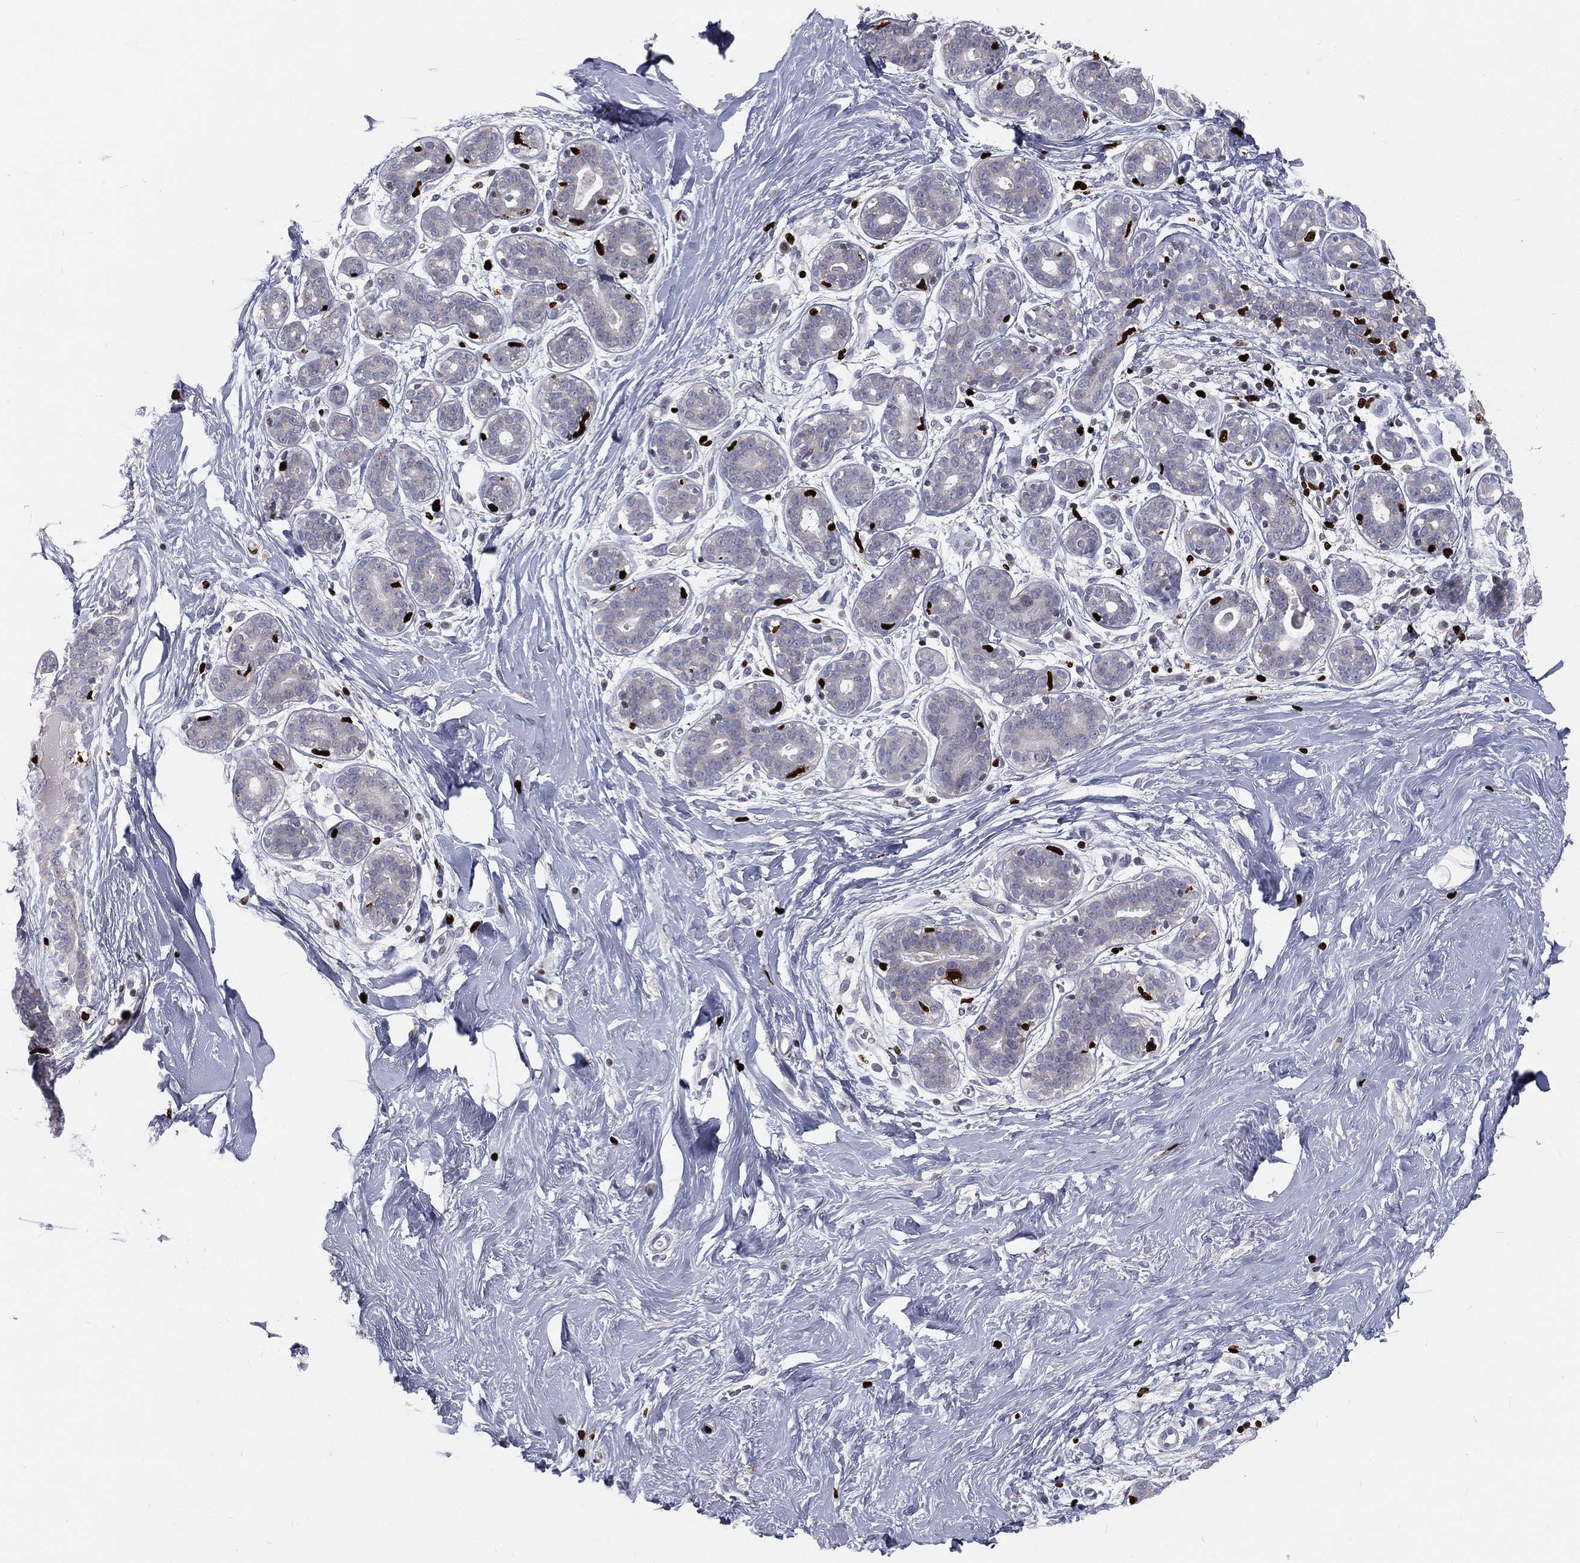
{"staining": {"intensity": "negative", "quantity": "none", "location": "none"}, "tissue": "breast", "cell_type": "Glandular cells", "image_type": "normal", "snomed": [{"axis": "morphology", "description": "Normal tissue, NOS"}, {"axis": "topography", "description": "Breast"}], "caption": "High power microscopy image of an immunohistochemistry (IHC) image of normal breast, revealing no significant positivity in glandular cells. The staining is performed using DAB brown chromogen with nuclei counter-stained in using hematoxylin.", "gene": "MNDA", "patient": {"sex": "female", "age": 43}}